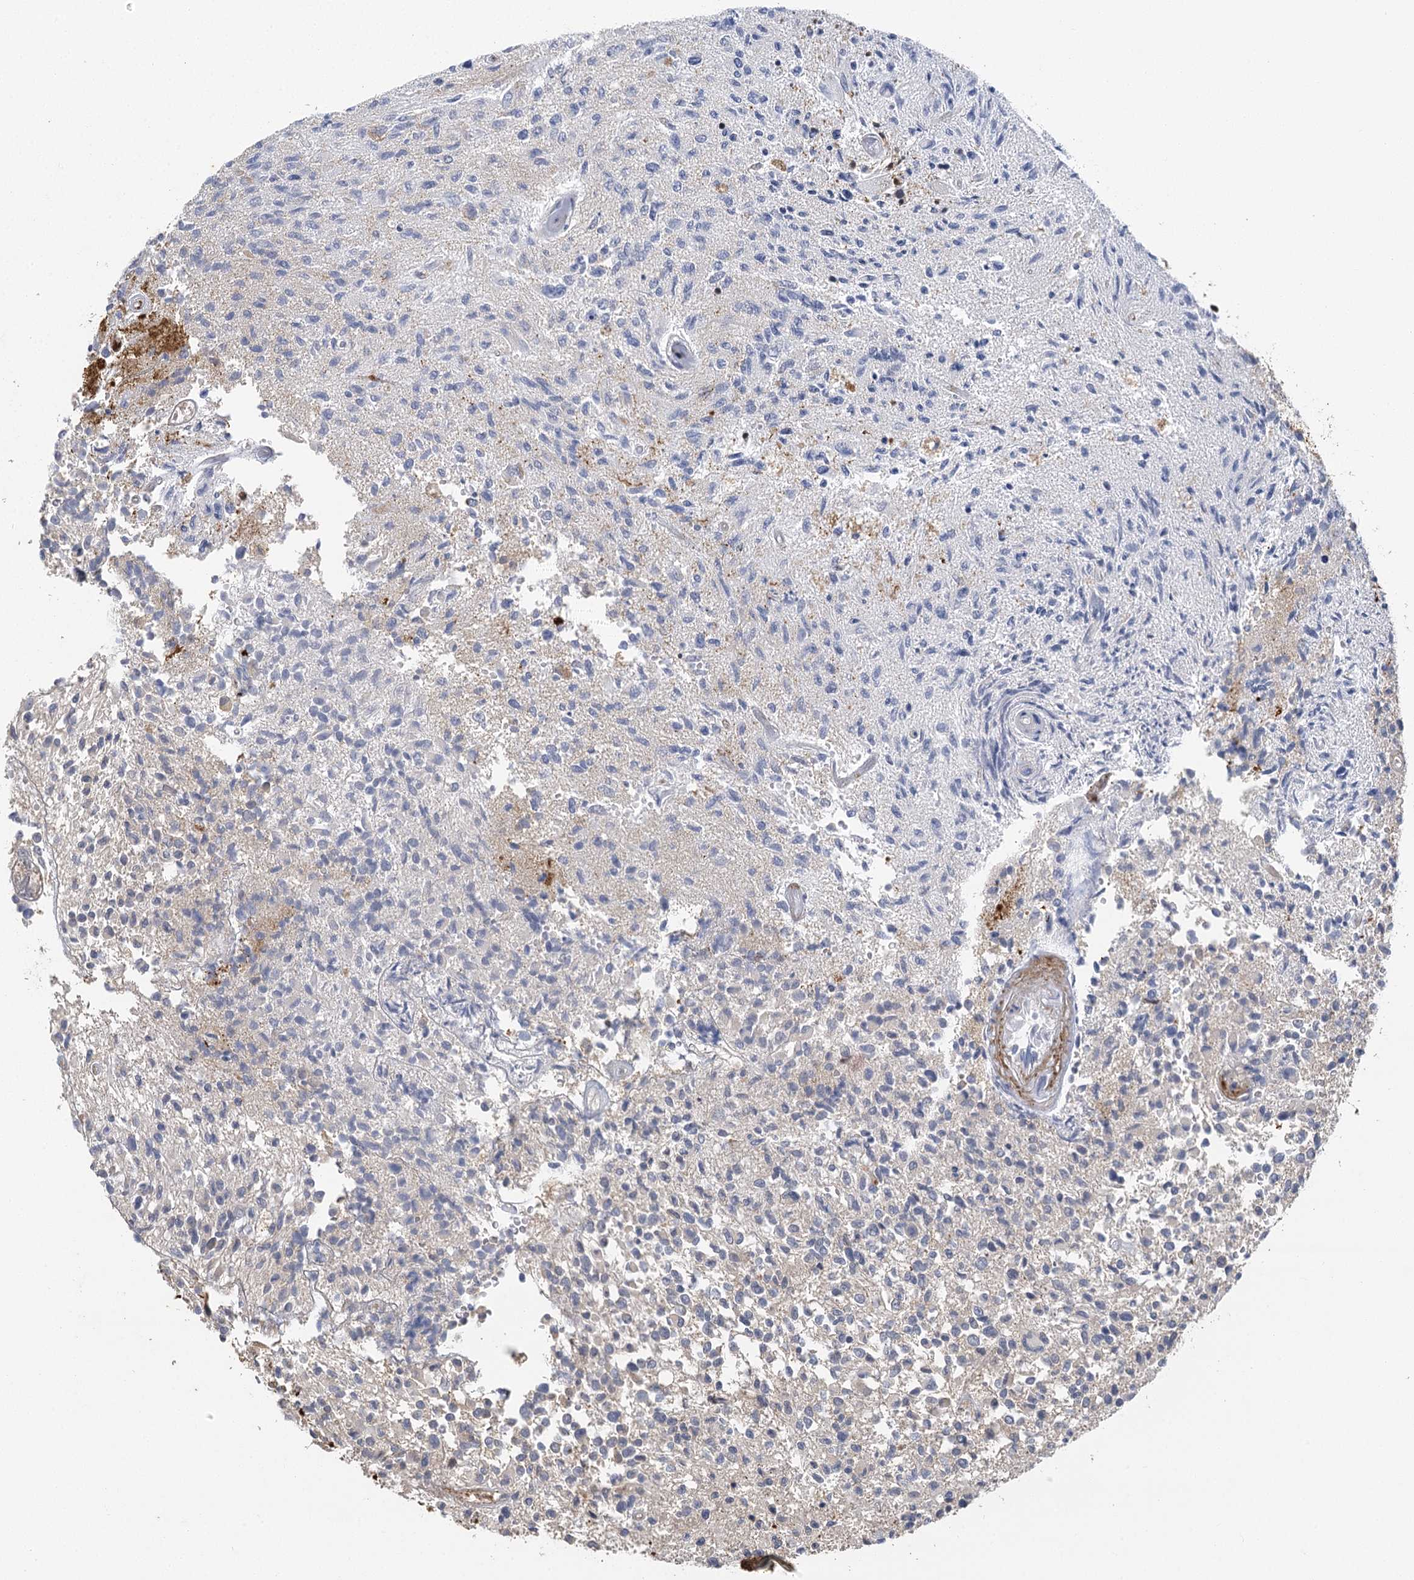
{"staining": {"intensity": "negative", "quantity": "none", "location": "none"}, "tissue": "glioma", "cell_type": "Tumor cells", "image_type": "cancer", "snomed": [{"axis": "morphology", "description": "Glioma, malignant, High grade"}, {"axis": "morphology", "description": "Glioblastoma, NOS"}, {"axis": "topography", "description": "Brain"}], "caption": "This is a photomicrograph of IHC staining of glioma, which shows no positivity in tumor cells.", "gene": "IL11RA", "patient": {"sex": "male", "age": 60}}